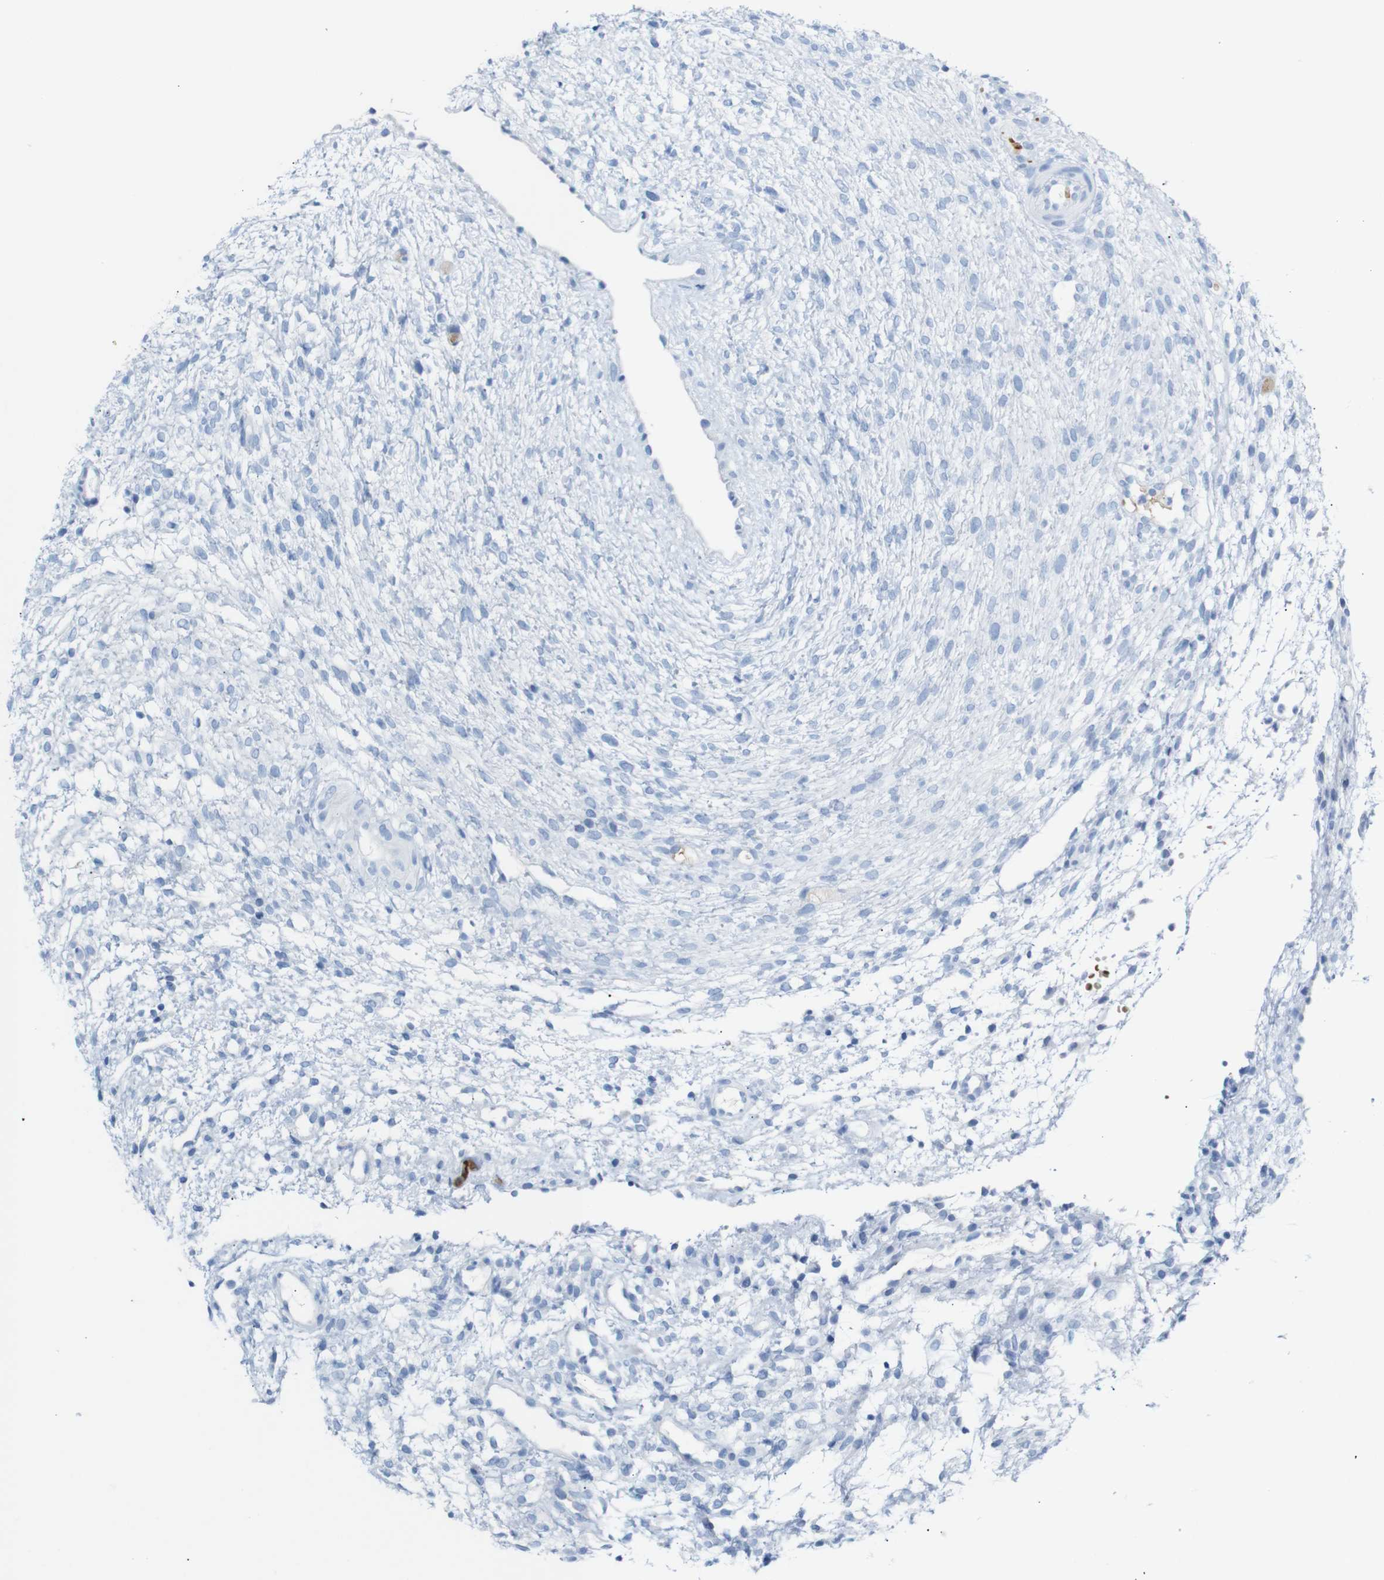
{"staining": {"intensity": "negative", "quantity": "none", "location": "none"}, "tissue": "ovary", "cell_type": "Ovarian stroma cells", "image_type": "normal", "snomed": [{"axis": "morphology", "description": "Normal tissue, NOS"}, {"axis": "morphology", "description": "Cyst, NOS"}, {"axis": "topography", "description": "Ovary"}], "caption": "This is an immunohistochemistry (IHC) image of normal human ovary. There is no staining in ovarian stroma cells.", "gene": "ERVMER34", "patient": {"sex": "female", "age": 18}}